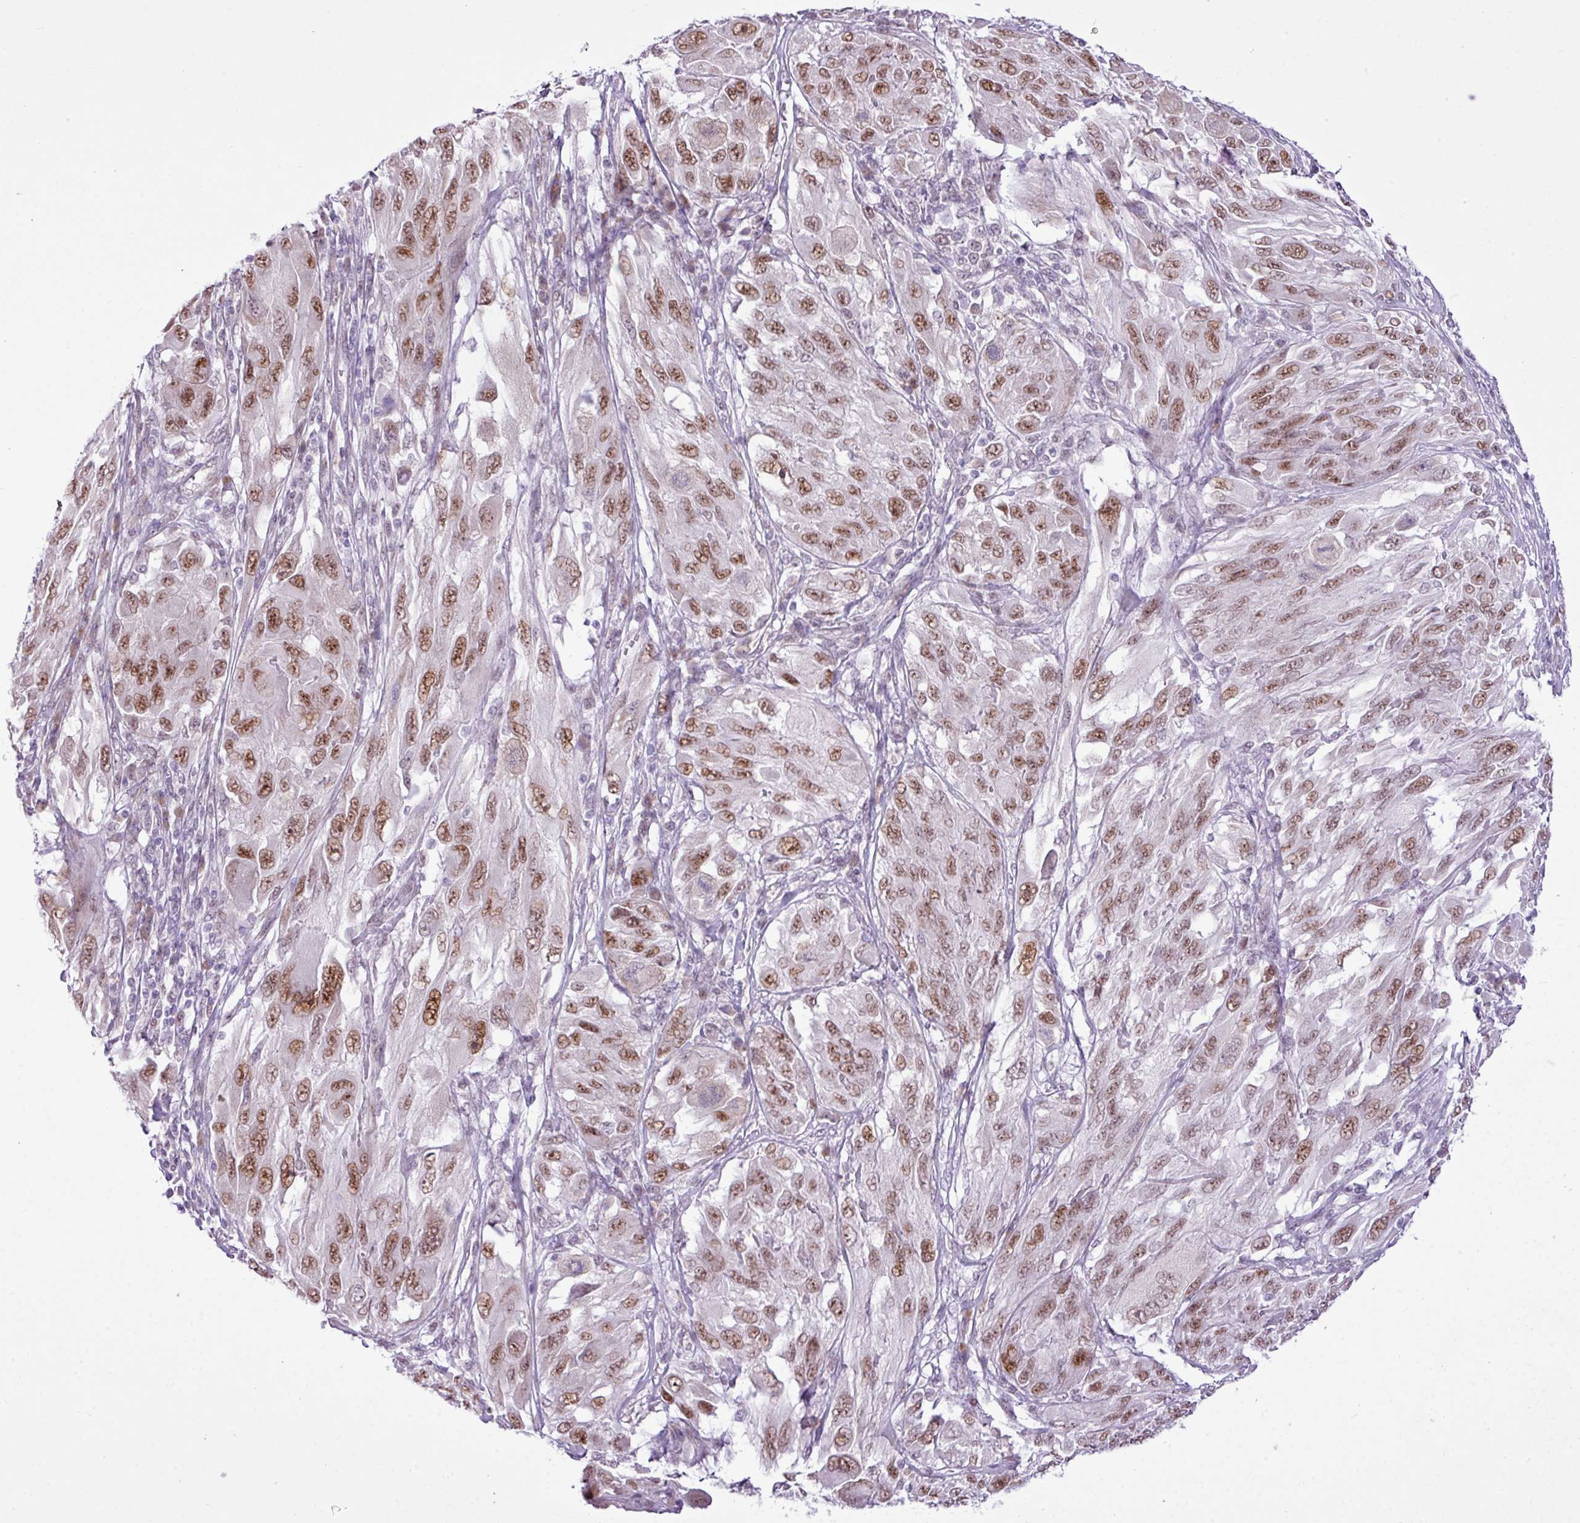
{"staining": {"intensity": "moderate", "quantity": ">75%", "location": "nuclear"}, "tissue": "melanoma", "cell_type": "Tumor cells", "image_type": "cancer", "snomed": [{"axis": "morphology", "description": "Malignant melanoma, NOS"}, {"axis": "topography", "description": "Skin"}], "caption": "Protein staining of malignant melanoma tissue reveals moderate nuclear staining in approximately >75% of tumor cells. (DAB IHC with brightfield microscopy, high magnification).", "gene": "ELOA2", "patient": {"sex": "female", "age": 91}}